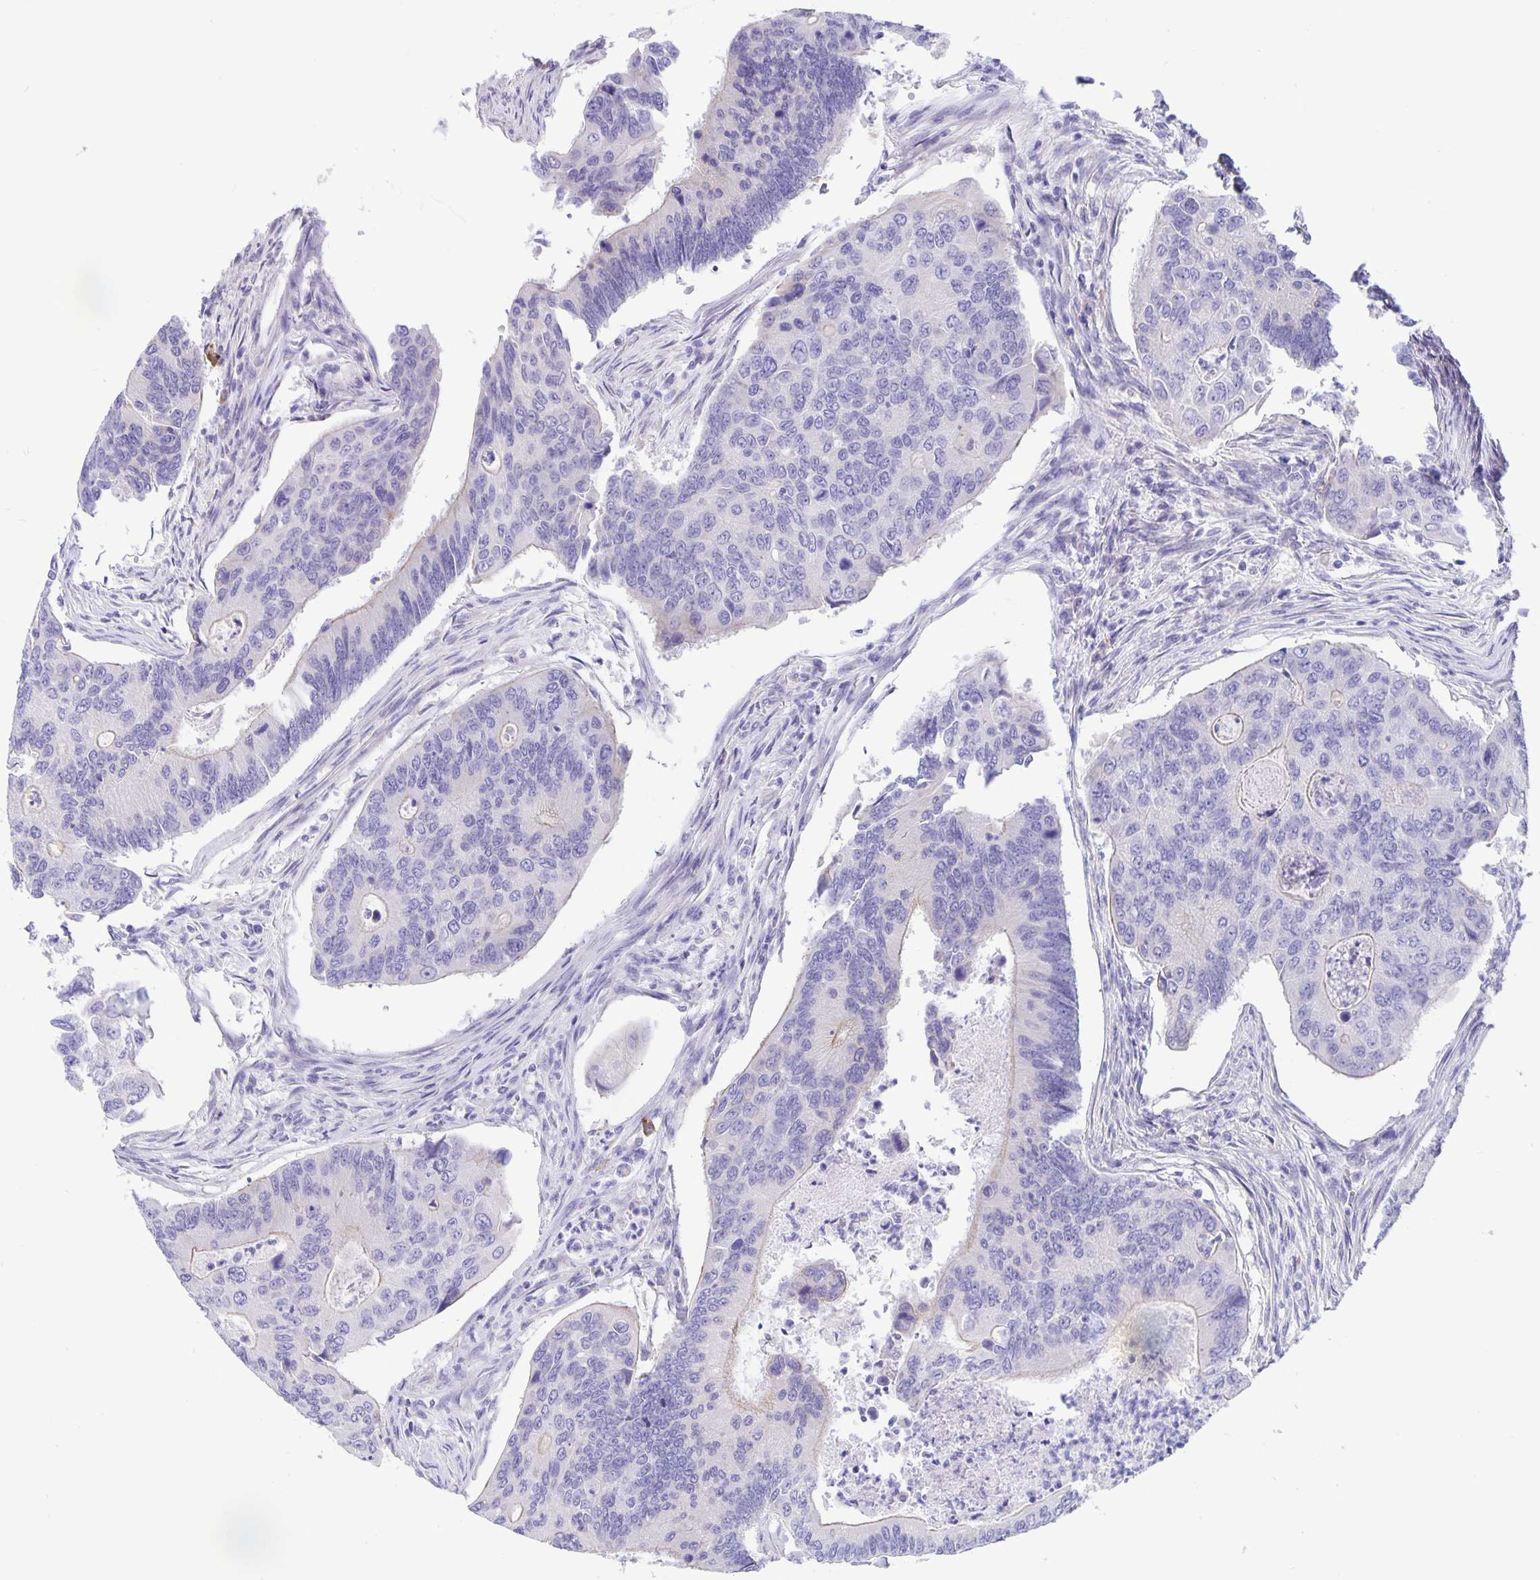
{"staining": {"intensity": "negative", "quantity": "none", "location": "none"}, "tissue": "colorectal cancer", "cell_type": "Tumor cells", "image_type": "cancer", "snomed": [{"axis": "morphology", "description": "Adenocarcinoma, NOS"}, {"axis": "topography", "description": "Colon"}], "caption": "Immunohistochemistry (IHC) image of neoplastic tissue: colorectal cancer stained with DAB exhibits no significant protein expression in tumor cells. The staining was performed using DAB (3,3'-diaminobenzidine) to visualize the protein expression in brown, while the nuclei were stained in blue with hematoxylin (Magnification: 20x).", "gene": "ERMN", "patient": {"sex": "female", "age": 67}}